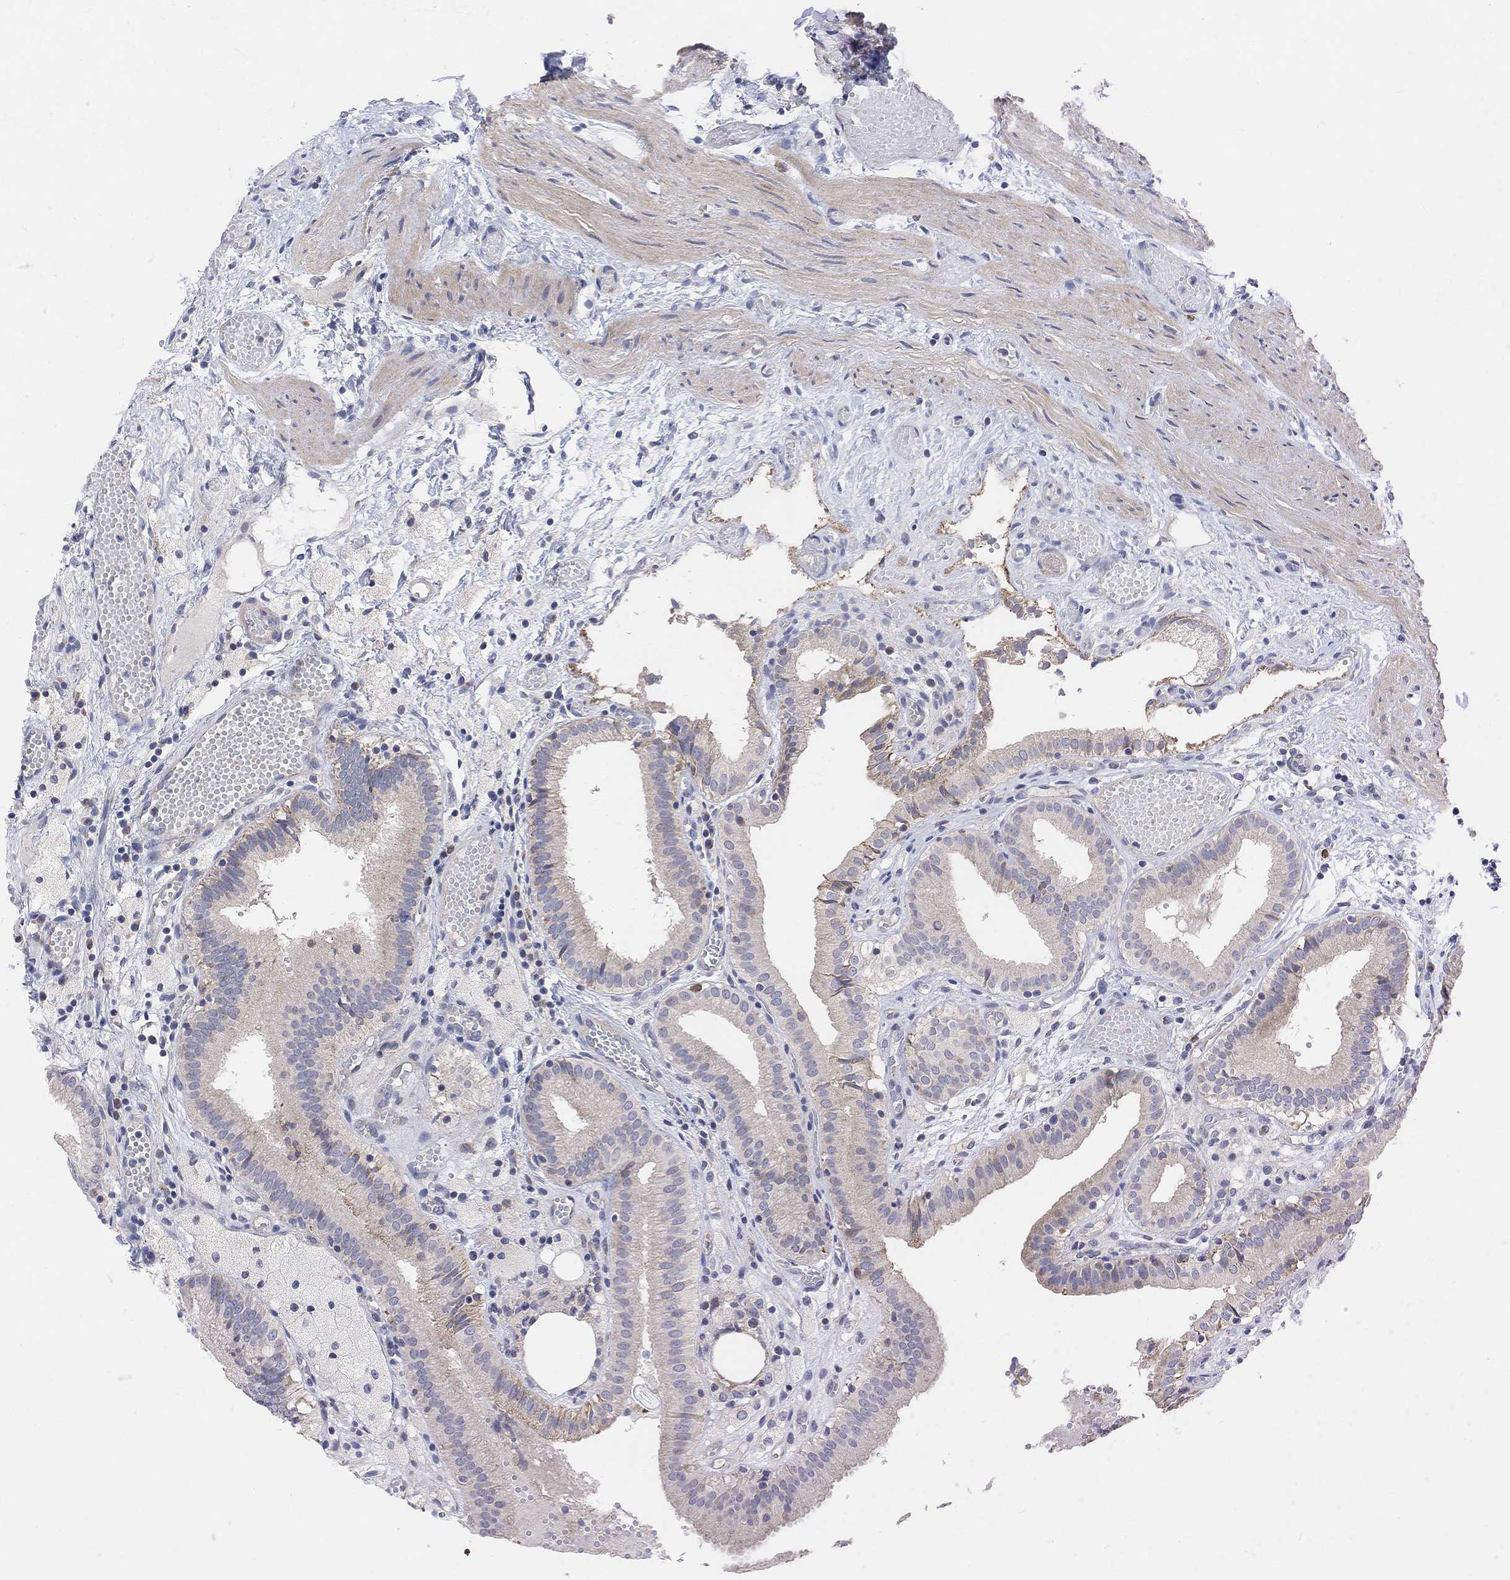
{"staining": {"intensity": "moderate", "quantity": "<25%", "location": "cytoplasmic/membranous"}, "tissue": "gallbladder", "cell_type": "Glandular cells", "image_type": "normal", "snomed": [{"axis": "morphology", "description": "Normal tissue, NOS"}, {"axis": "topography", "description": "Gallbladder"}], "caption": "High-magnification brightfield microscopy of unremarkable gallbladder stained with DAB (brown) and counterstained with hematoxylin (blue). glandular cells exhibit moderate cytoplasmic/membranous staining is present in about<25% of cells.", "gene": "HCRTR1", "patient": {"sex": "female", "age": 24}}